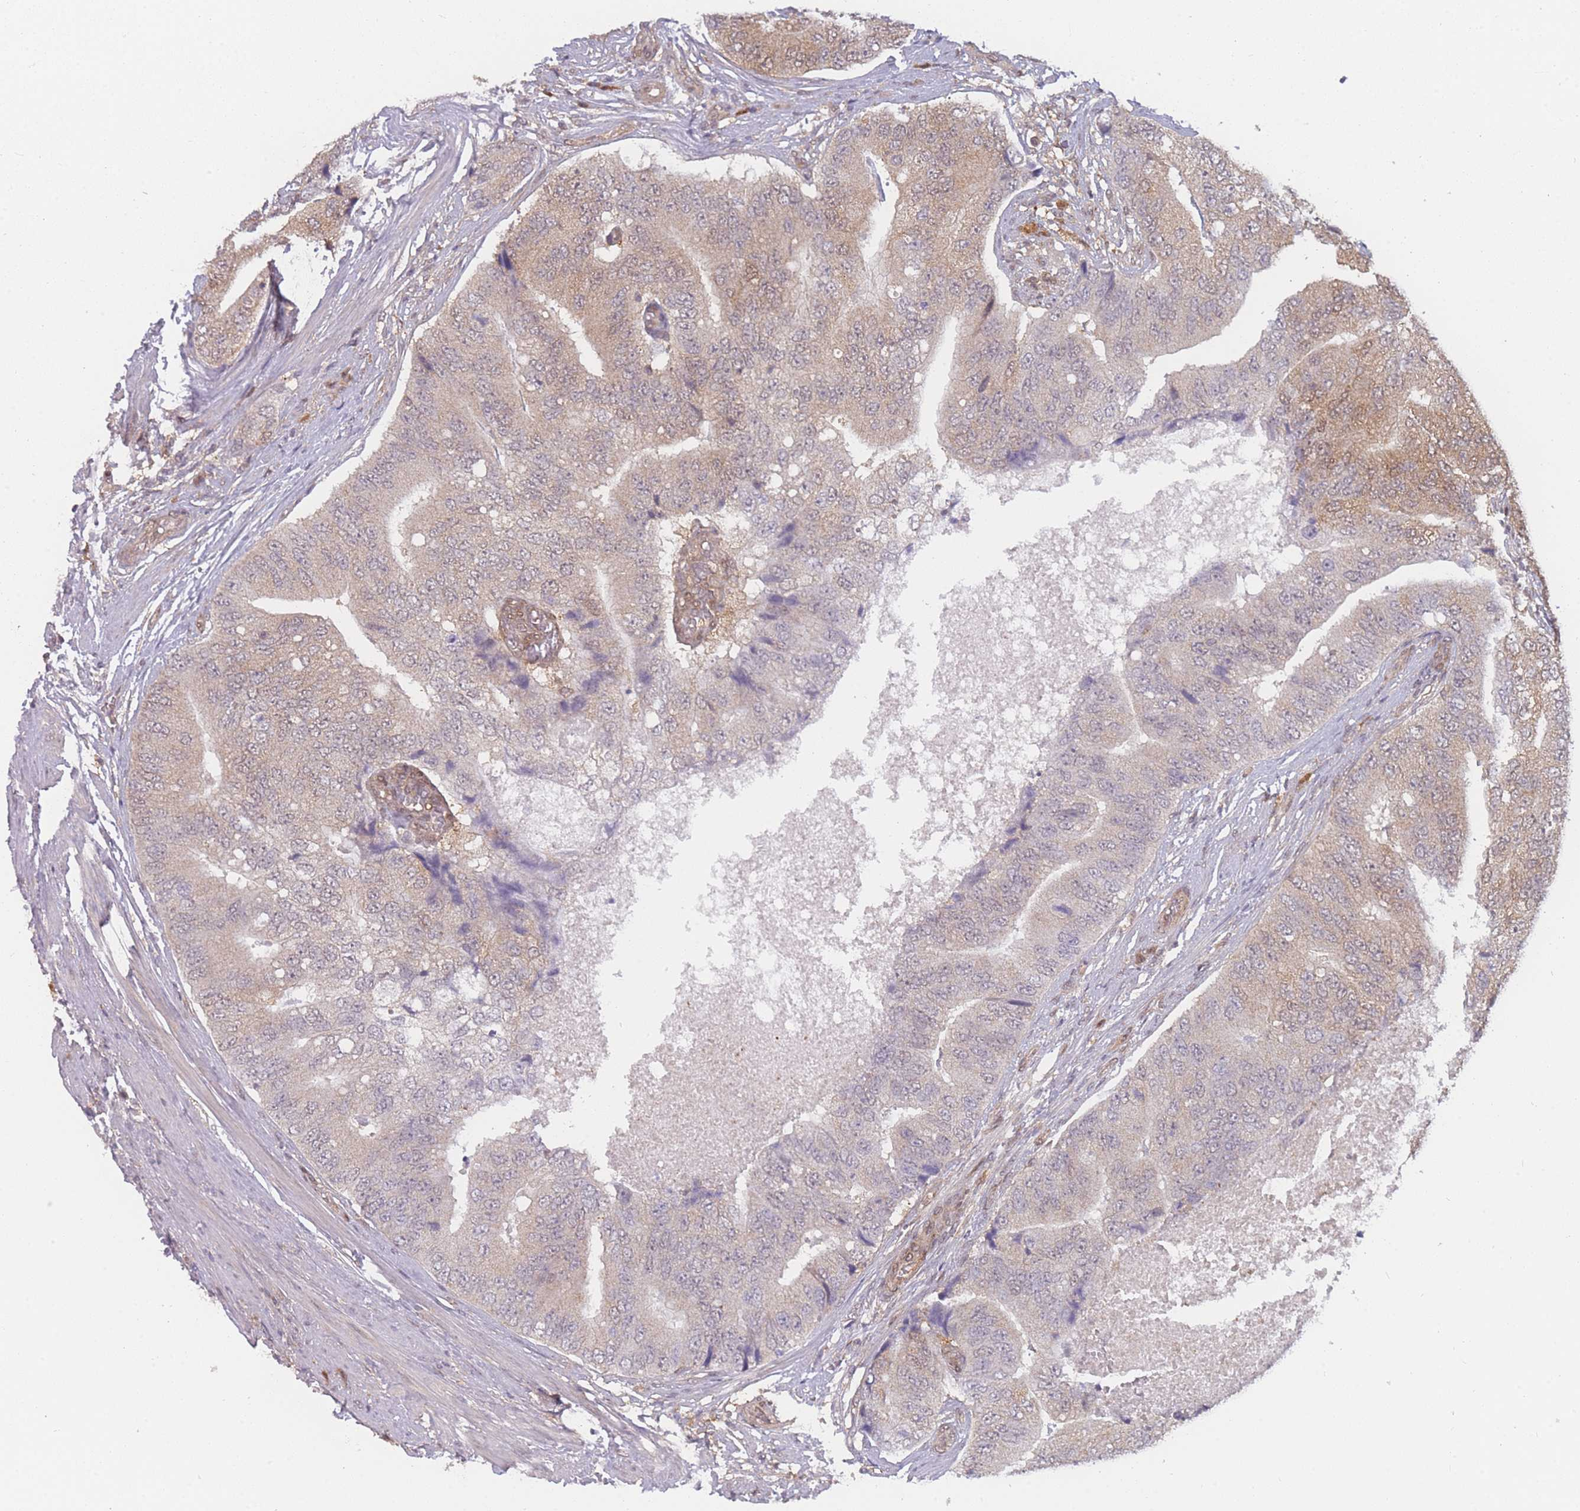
{"staining": {"intensity": "weak", "quantity": "25%-75%", "location": "cytoplasmic/membranous"}, "tissue": "prostate cancer", "cell_type": "Tumor cells", "image_type": "cancer", "snomed": [{"axis": "morphology", "description": "Adenocarcinoma, High grade"}, {"axis": "topography", "description": "Prostate"}], "caption": "About 25%-75% of tumor cells in human prostate cancer (adenocarcinoma (high-grade)) display weak cytoplasmic/membranous protein staining as visualized by brown immunohistochemical staining.", "gene": "MRI1", "patient": {"sex": "male", "age": 70}}